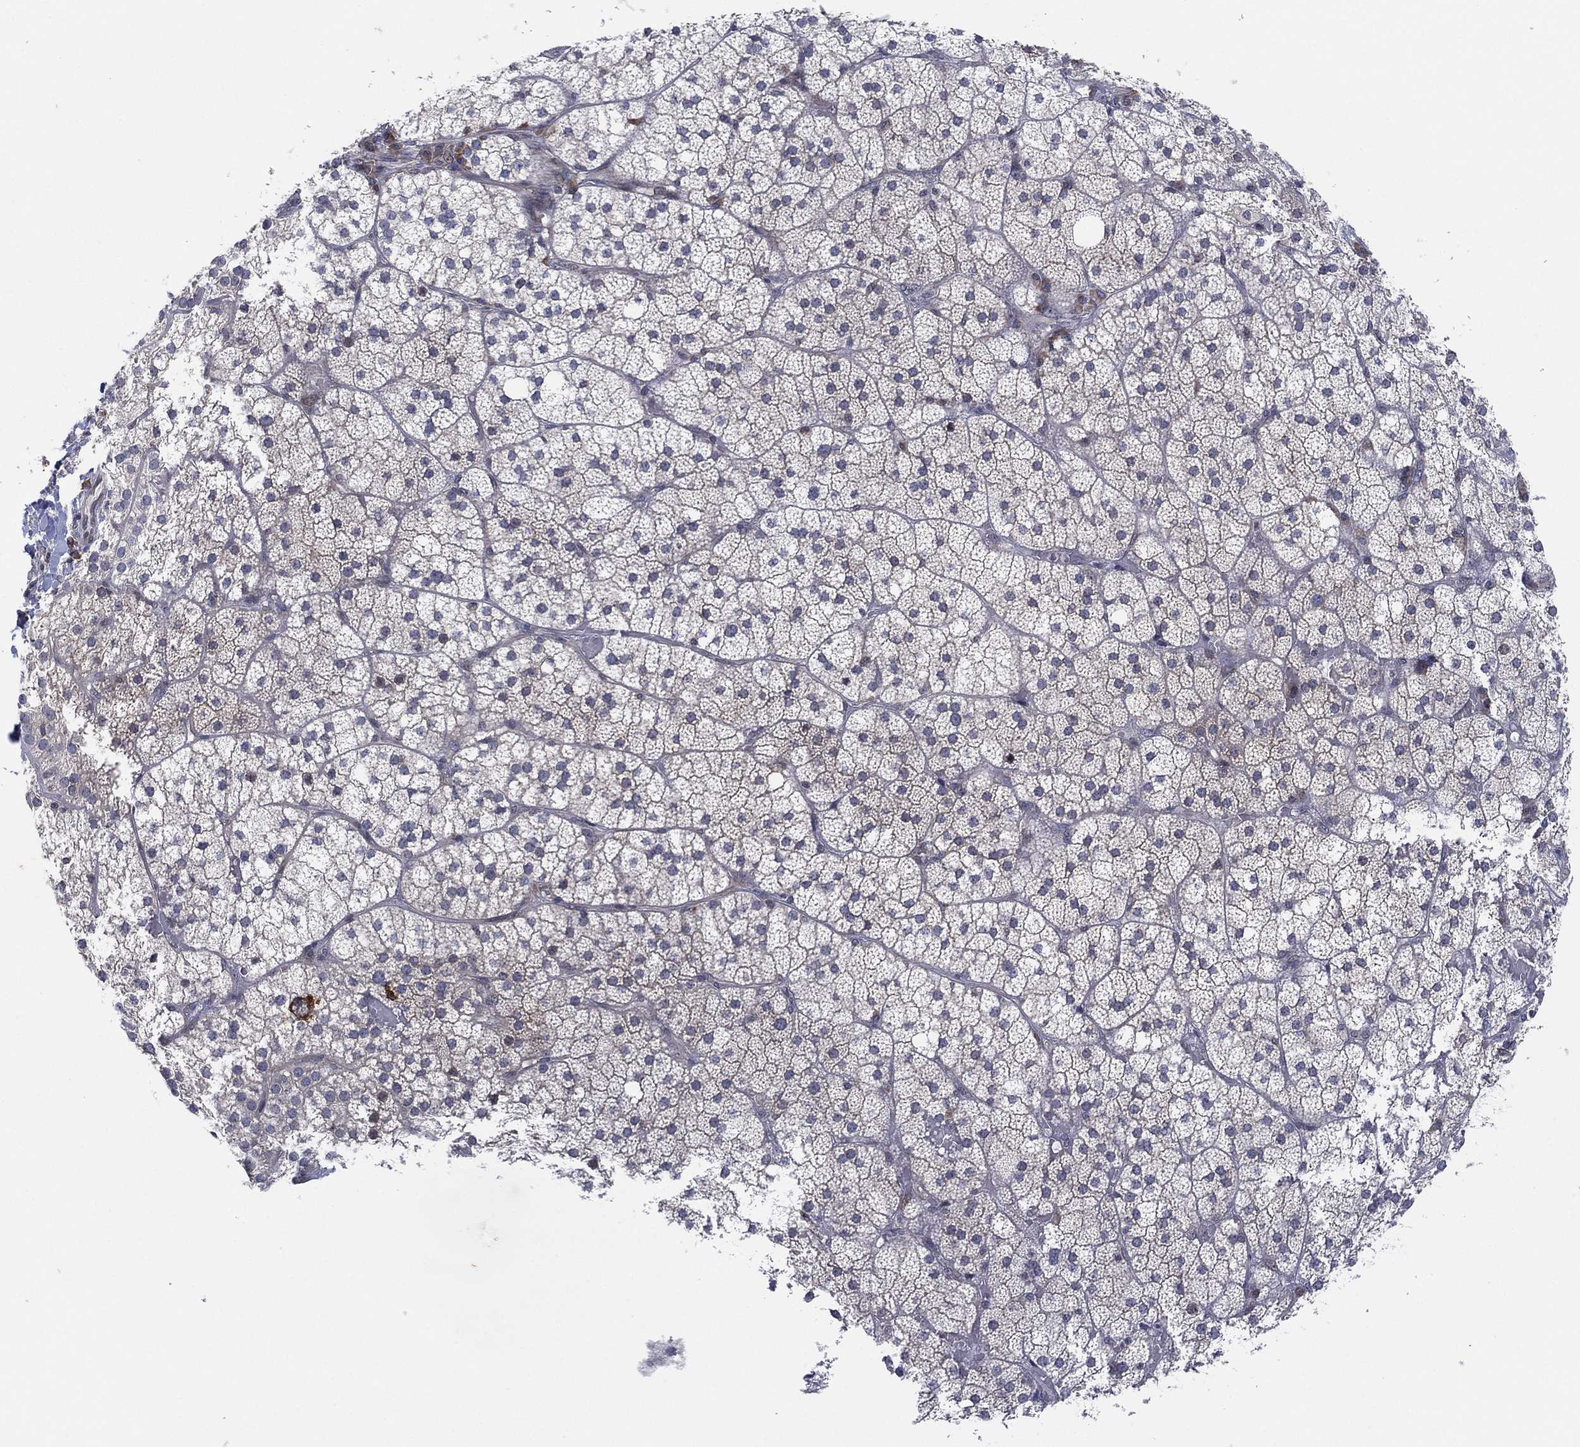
{"staining": {"intensity": "weak", "quantity": "<25%", "location": "cytoplasmic/membranous"}, "tissue": "adrenal gland", "cell_type": "Glandular cells", "image_type": "normal", "snomed": [{"axis": "morphology", "description": "Normal tissue, NOS"}, {"axis": "topography", "description": "Adrenal gland"}], "caption": "An immunohistochemistry micrograph of benign adrenal gland is shown. There is no staining in glandular cells of adrenal gland. (DAB (3,3'-diaminobenzidine) immunohistochemistry (IHC) with hematoxylin counter stain).", "gene": "TMCO1", "patient": {"sex": "male", "age": 53}}